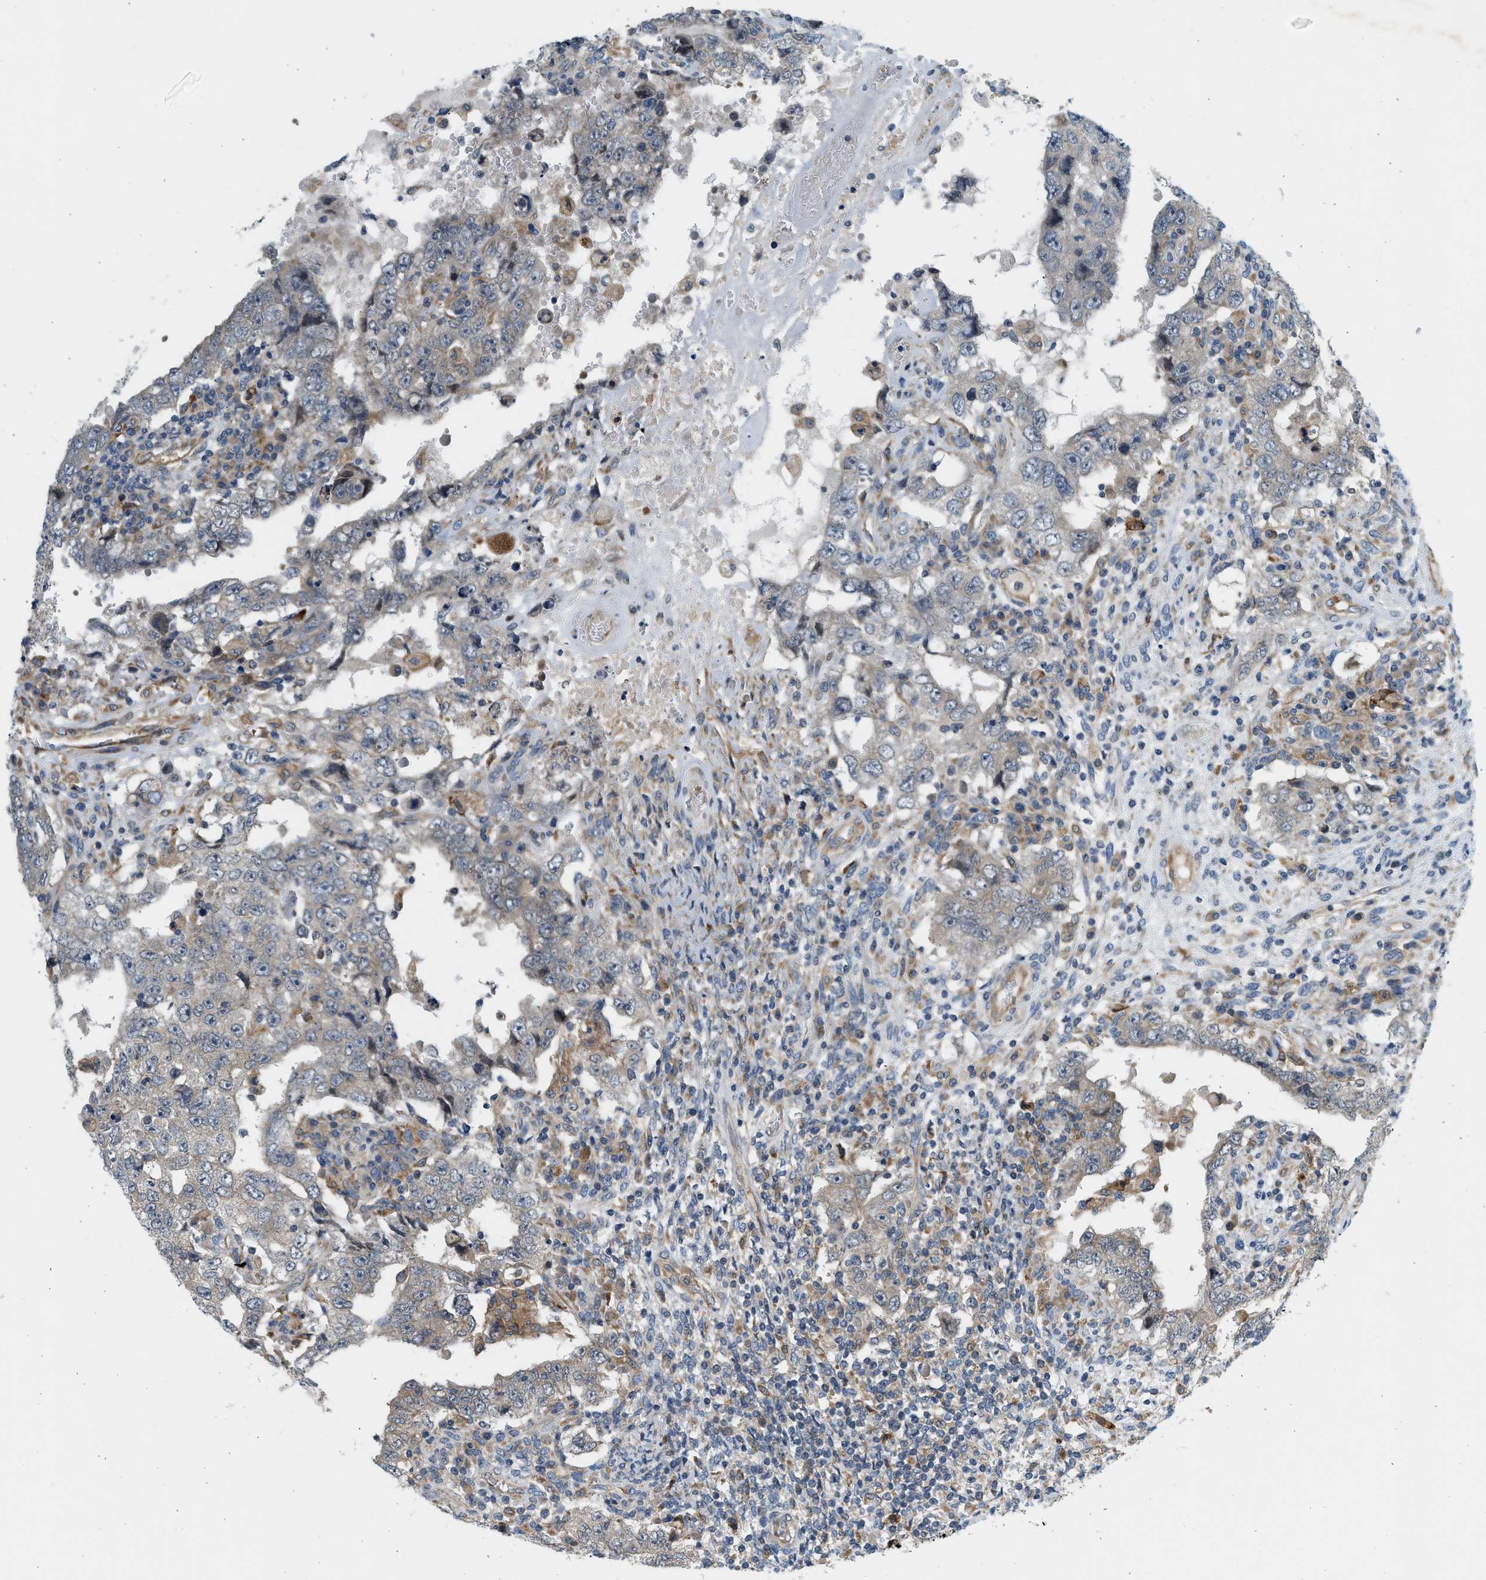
{"staining": {"intensity": "weak", "quantity": "<25%", "location": "cytoplasmic/membranous"}, "tissue": "testis cancer", "cell_type": "Tumor cells", "image_type": "cancer", "snomed": [{"axis": "morphology", "description": "Carcinoma, Embryonal, NOS"}, {"axis": "topography", "description": "Testis"}], "caption": "Immunohistochemistry micrograph of neoplastic tissue: human testis cancer stained with DAB shows no significant protein positivity in tumor cells.", "gene": "KDELR2", "patient": {"sex": "male", "age": 26}}